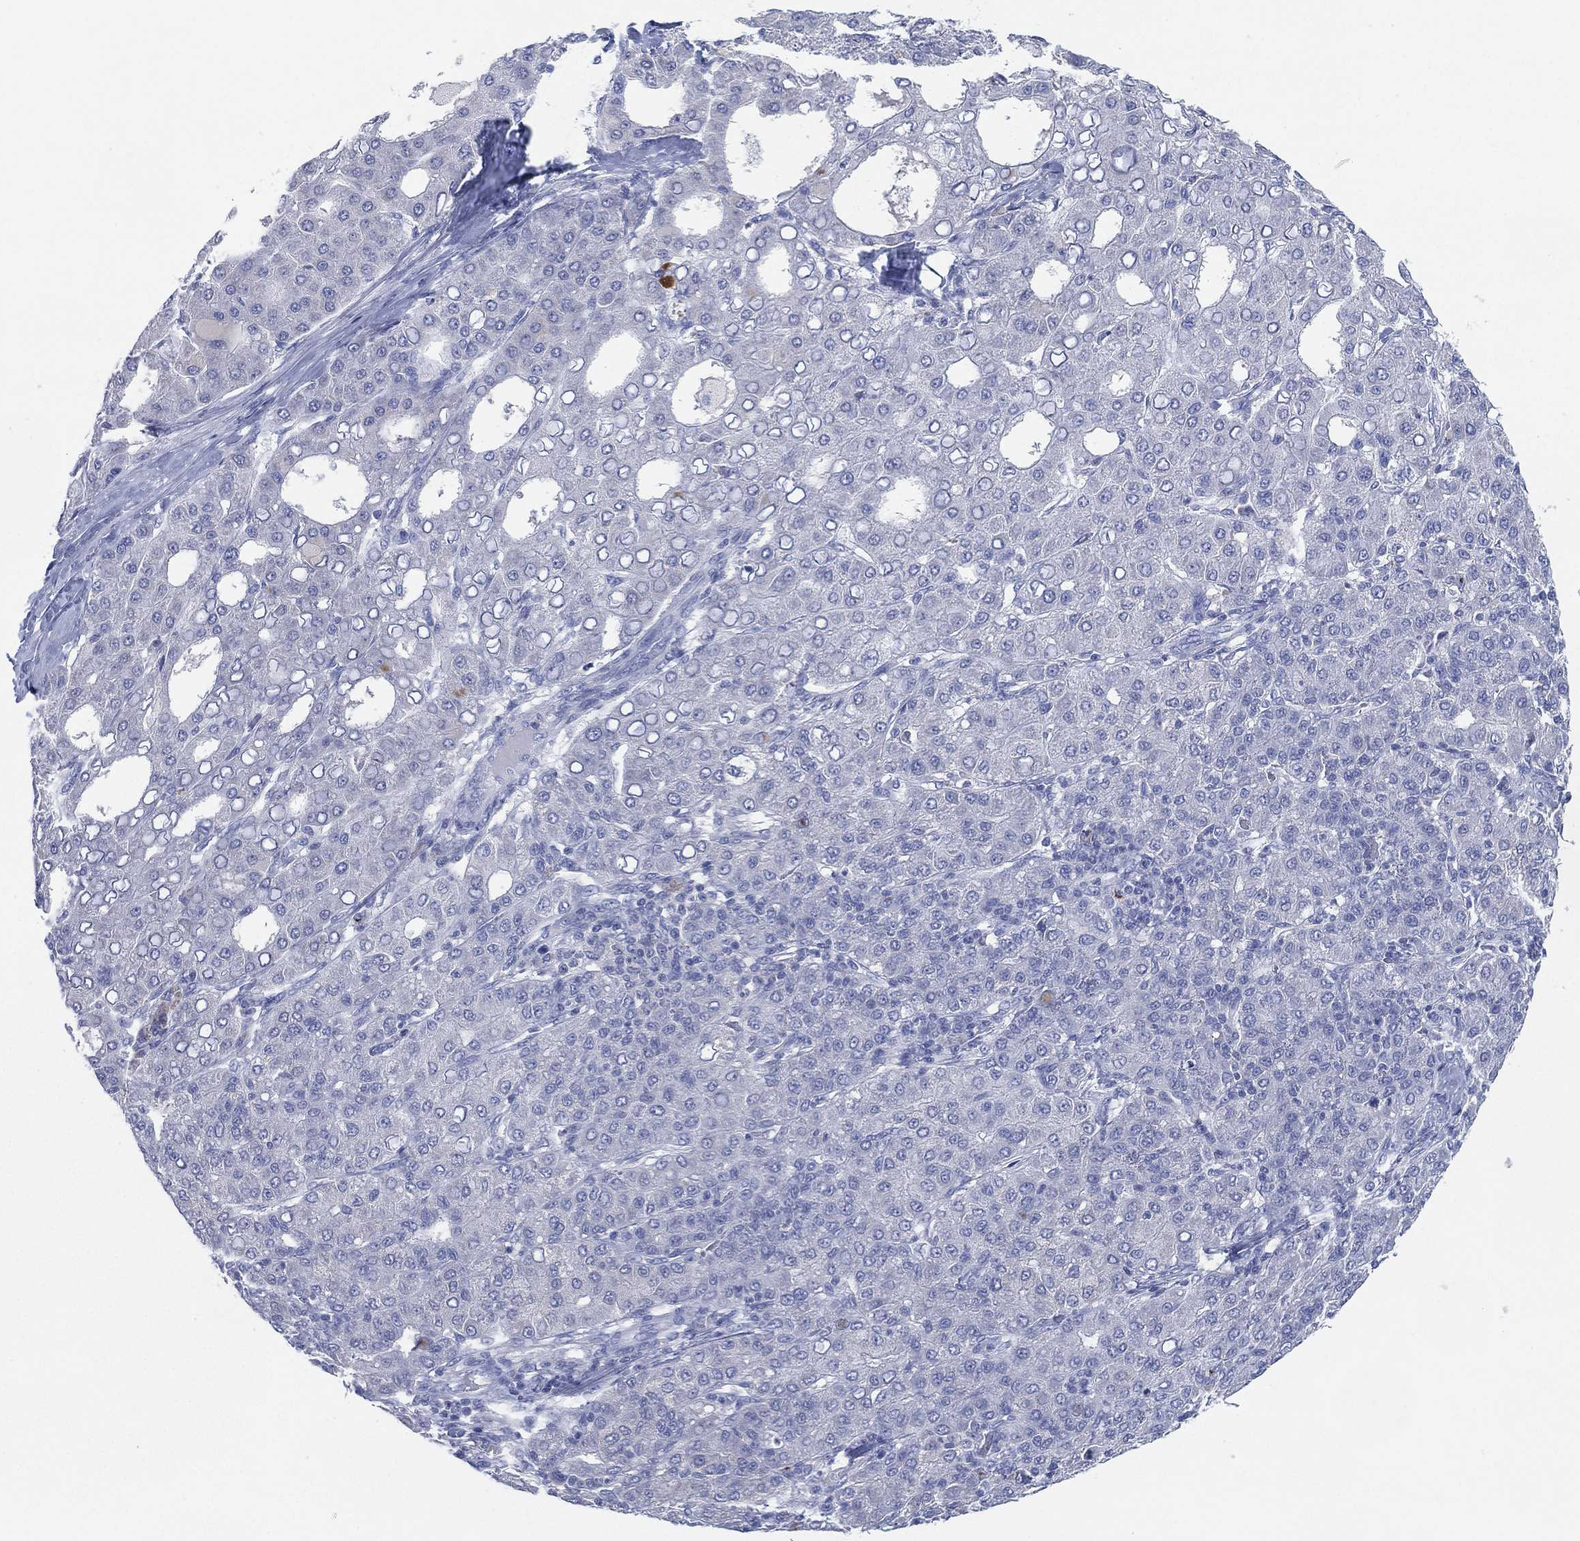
{"staining": {"intensity": "negative", "quantity": "none", "location": "none"}, "tissue": "liver cancer", "cell_type": "Tumor cells", "image_type": "cancer", "snomed": [{"axis": "morphology", "description": "Carcinoma, Hepatocellular, NOS"}, {"axis": "topography", "description": "Liver"}], "caption": "Immunohistochemistry (IHC) photomicrograph of liver cancer stained for a protein (brown), which displays no expression in tumor cells.", "gene": "ADAD2", "patient": {"sex": "male", "age": 65}}